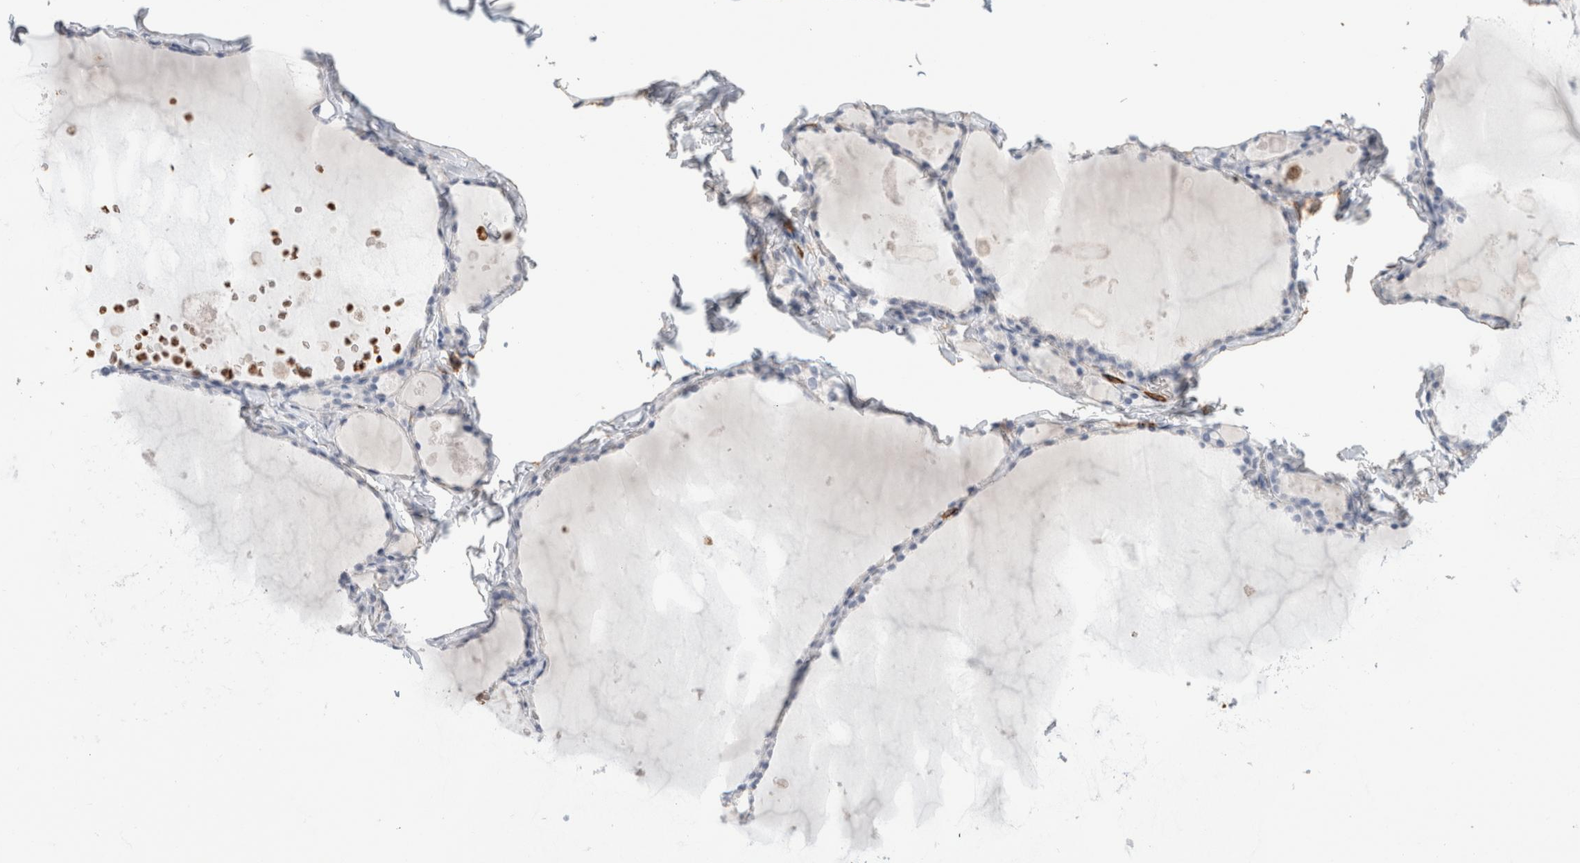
{"staining": {"intensity": "negative", "quantity": "none", "location": "none"}, "tissue": "thyroid gland", "cell_type": "Glandular cells", "image_type": "normal", "snomed": [{"axis": "morphology", "description": "Normal tissue, NOS"}, {"axis": "topography", "description": "Thyroid gland"}], "caption": "A high-resolution micrograph shows immunohistochemistry staining of normal thyroid gland, which exhibits no significant positivity in glandular cells.", "gene": "CD38", "patient": {"sex": "male", "age": 56}}